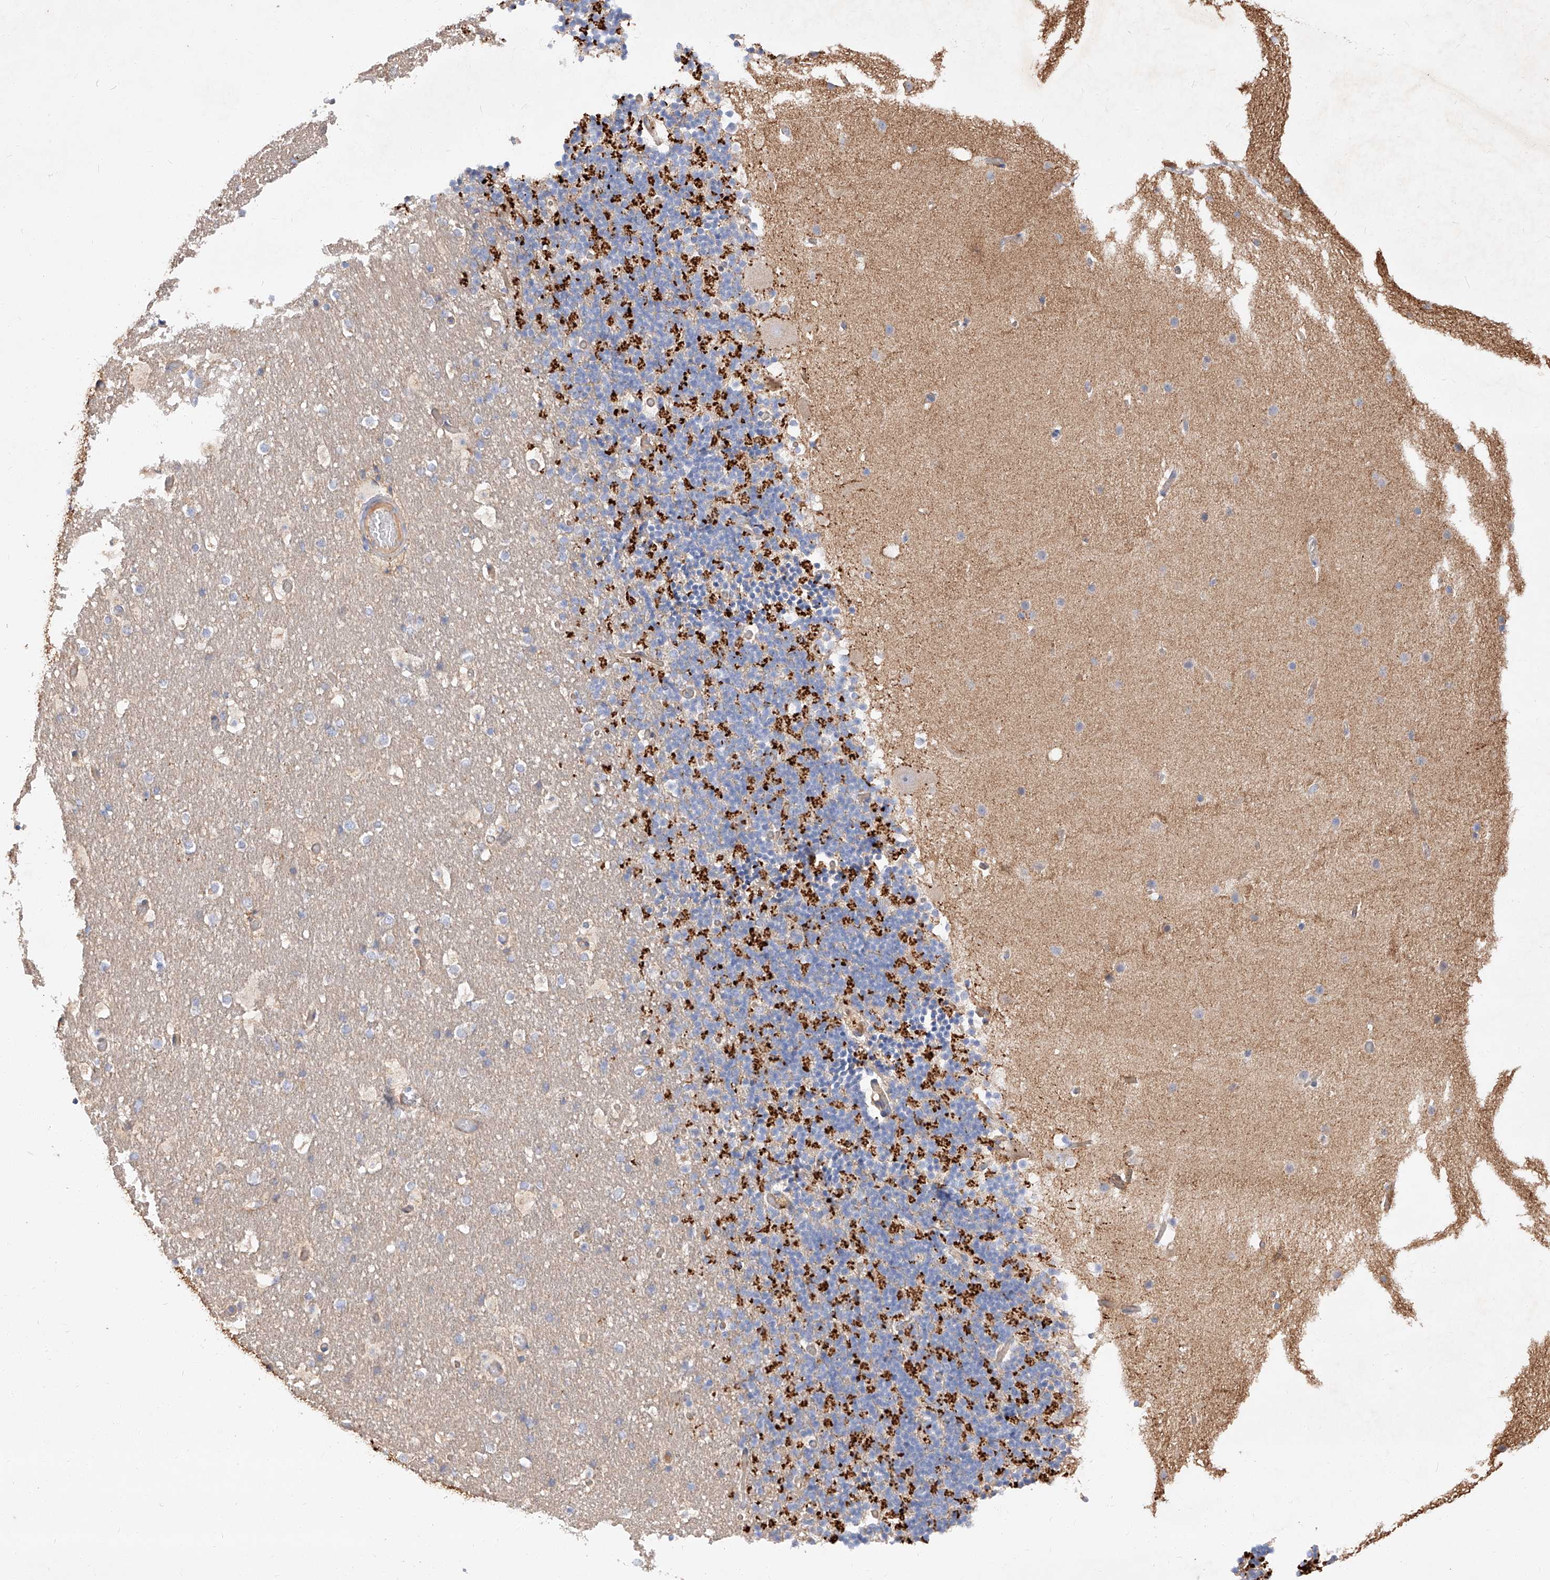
{"staining": {"intensity": "negative", "quantity": "none", "location": "none"}, "tissue": "cerebellum", "cell_type": "Cells in granular layer", "image_type": "normal", "snomed": [{"axis": "morphology", "description": "Normal tissue, NOS"}, {"axis": "topography", "description": "Cerebellum"}], "caption": "High power microscopy histopathology image of an IHC image of unremarkable cerebellum, revealing no significant staining in cells in granular layer. (Brightfield microscopy of DAB immunohistochemistry (IHC) at high magnification).", "gene": "DIRAS3", "patient": {"sex": "male", "age": 57}}